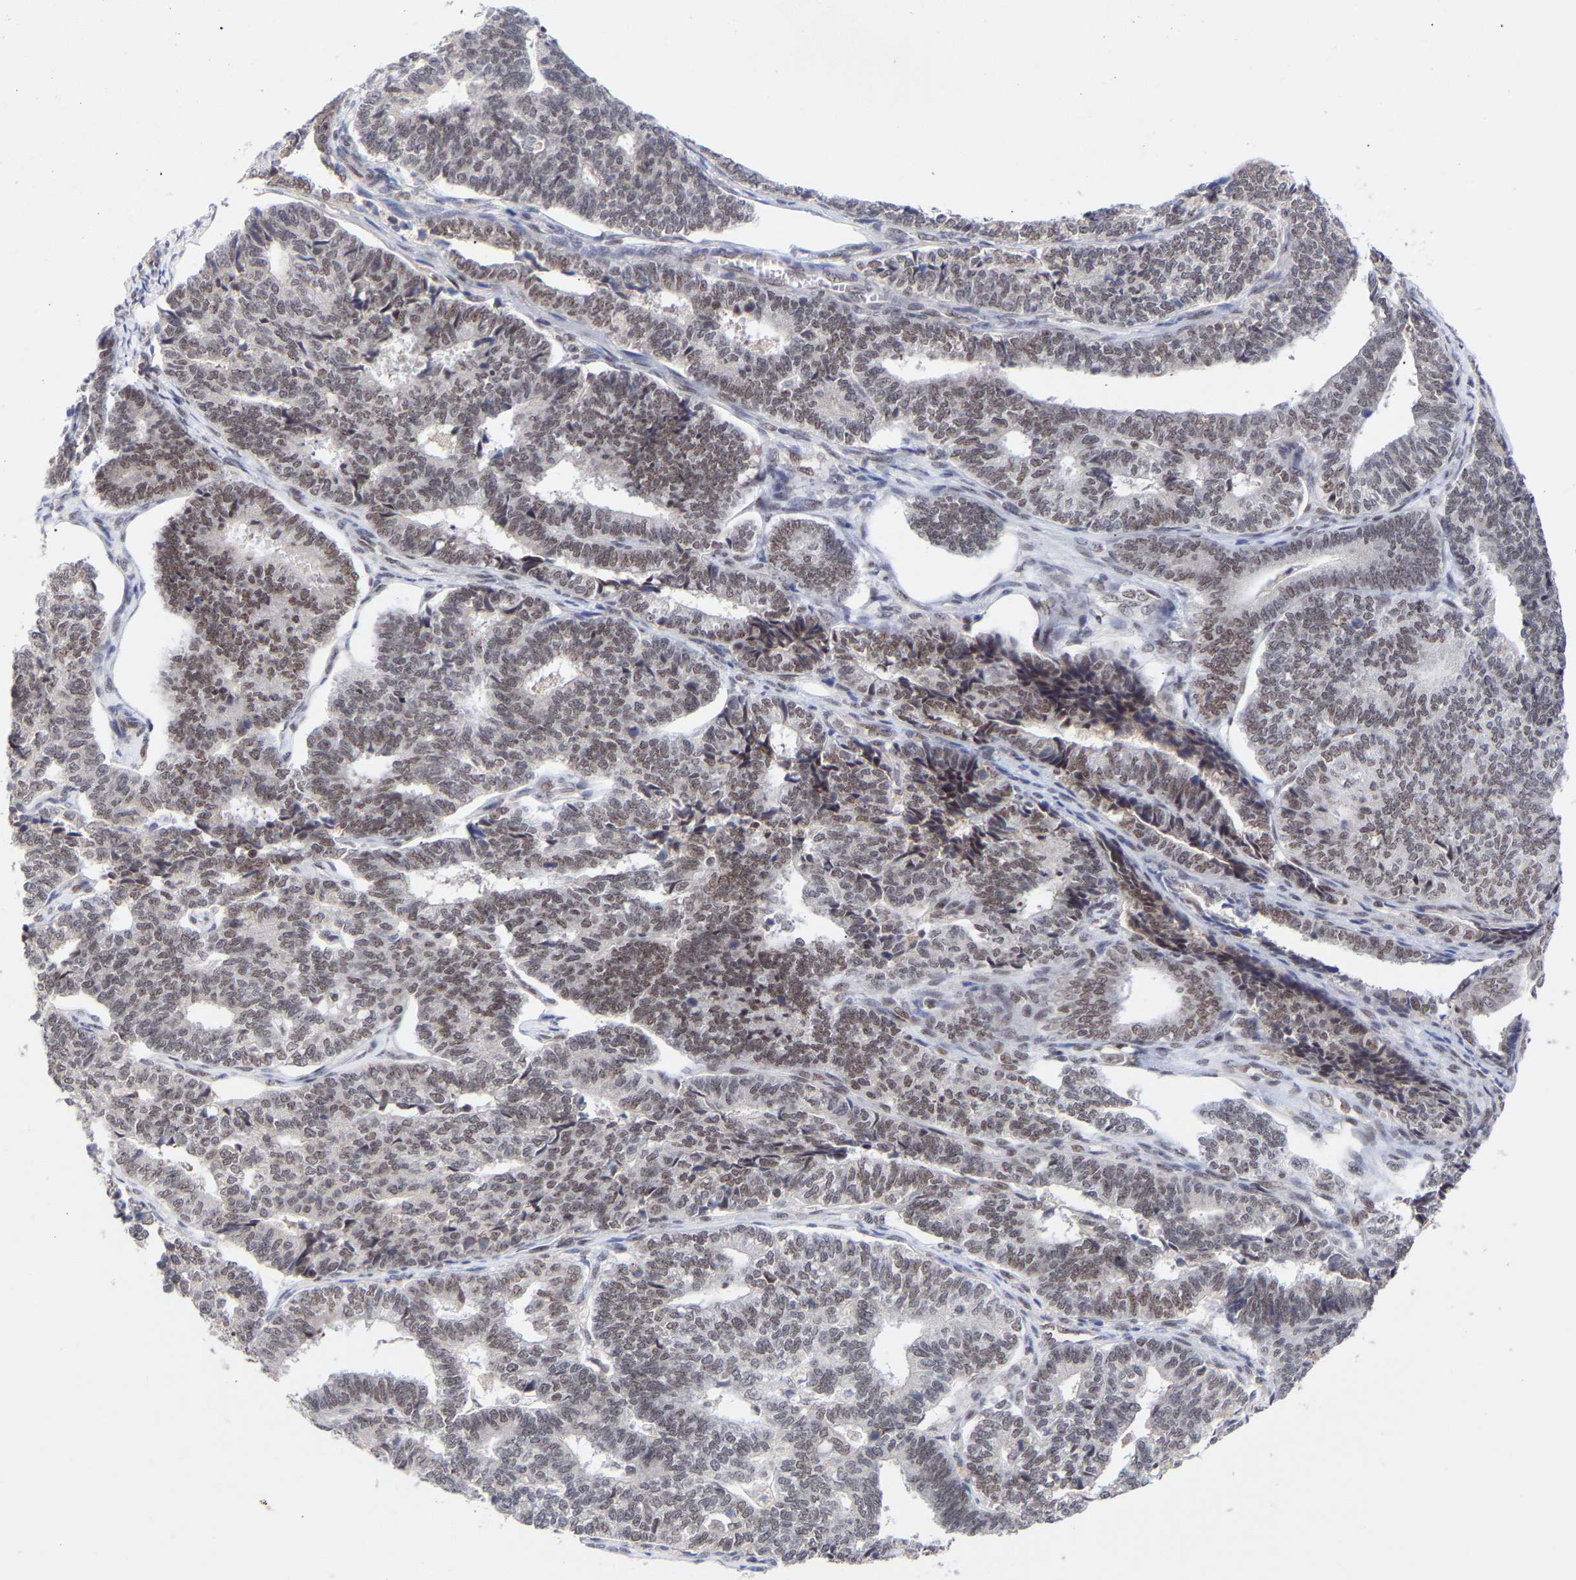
{"staining": {"intensity": "weak", "quantity": "25%-75%", "location": "nuclear"}, "tissue": "endometrial cancer", "cell_type": "Tumor cells", "image_type": "cancer", "snomed": [{"axis": "morphology", "description": "Adenocarcinoma, NOS"}, {"axis": "topography", "description": "Endometrium"}], "caption": "Immunohistochemistry (IHC) histopathology image of neoplastic tissue: human endometrial cancer (adenocarcinoma) stained using IHC reveals low levels of weak protein expression localized specifically in the nuclear of tumor cells, appearing as a nuclear brown color.", "gene": "RBM15", "patient": {"sex": "female", "age": 70}}